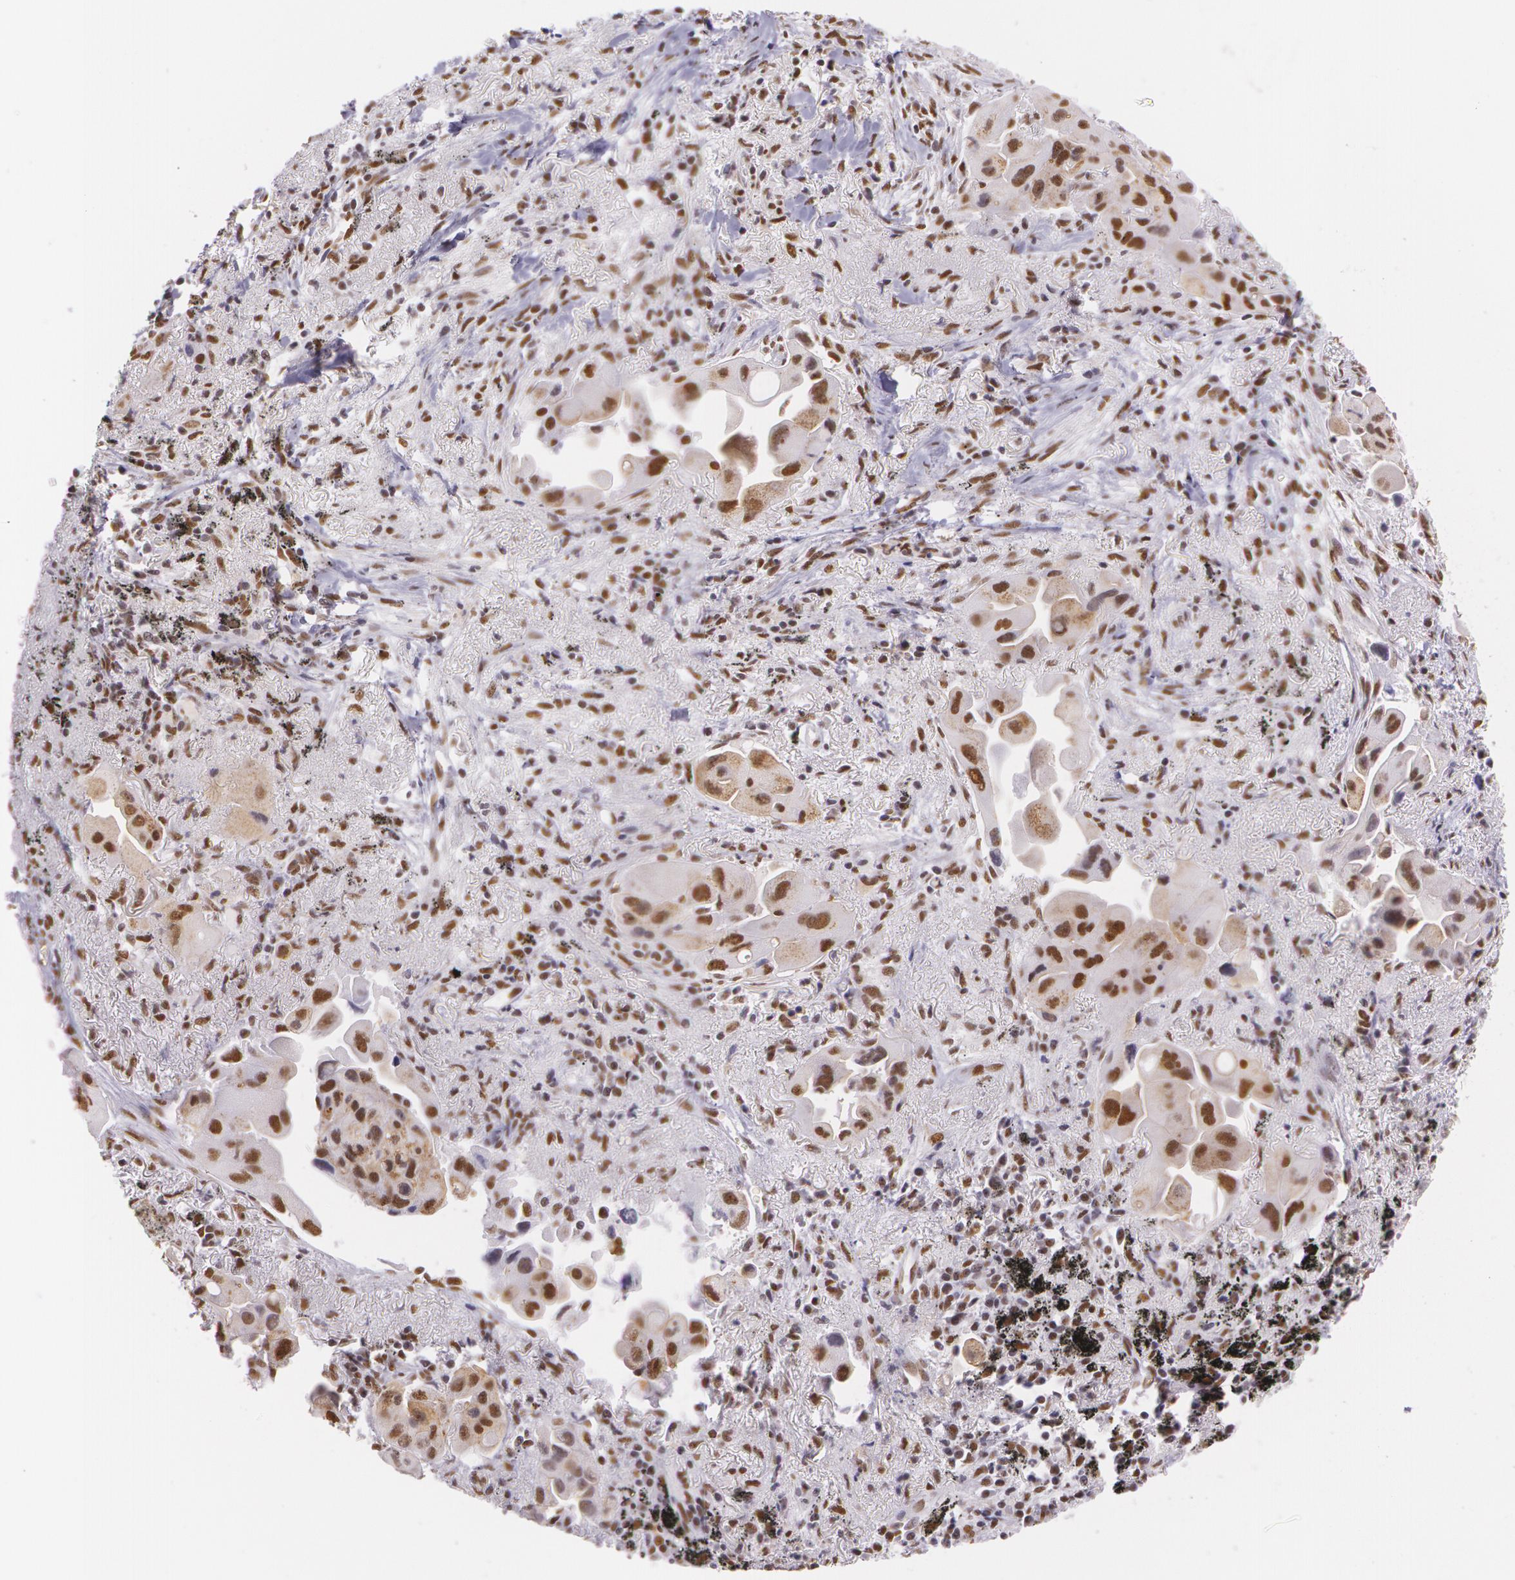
{"staining": {"intensity": "strong", "quantity": ">75%", "location": "nuclear"}, "tissue": "lung cancer", "cell_type": "Tumor cells", "image_type": "cancer", "snomed": [{"axis": "morphology", "description": "Adenocarcinoma, NOS"}, {"axis": "topography", "description": "Lung"}], "caption": "Immunohistochemical staining of human lung cancer (adenocarcinoma) demonstrates high levels of strong nuclear staining in approximately >75% of tumor cells.", "gene": "NBN", "patient": {"sex": "male", "age": 68}}